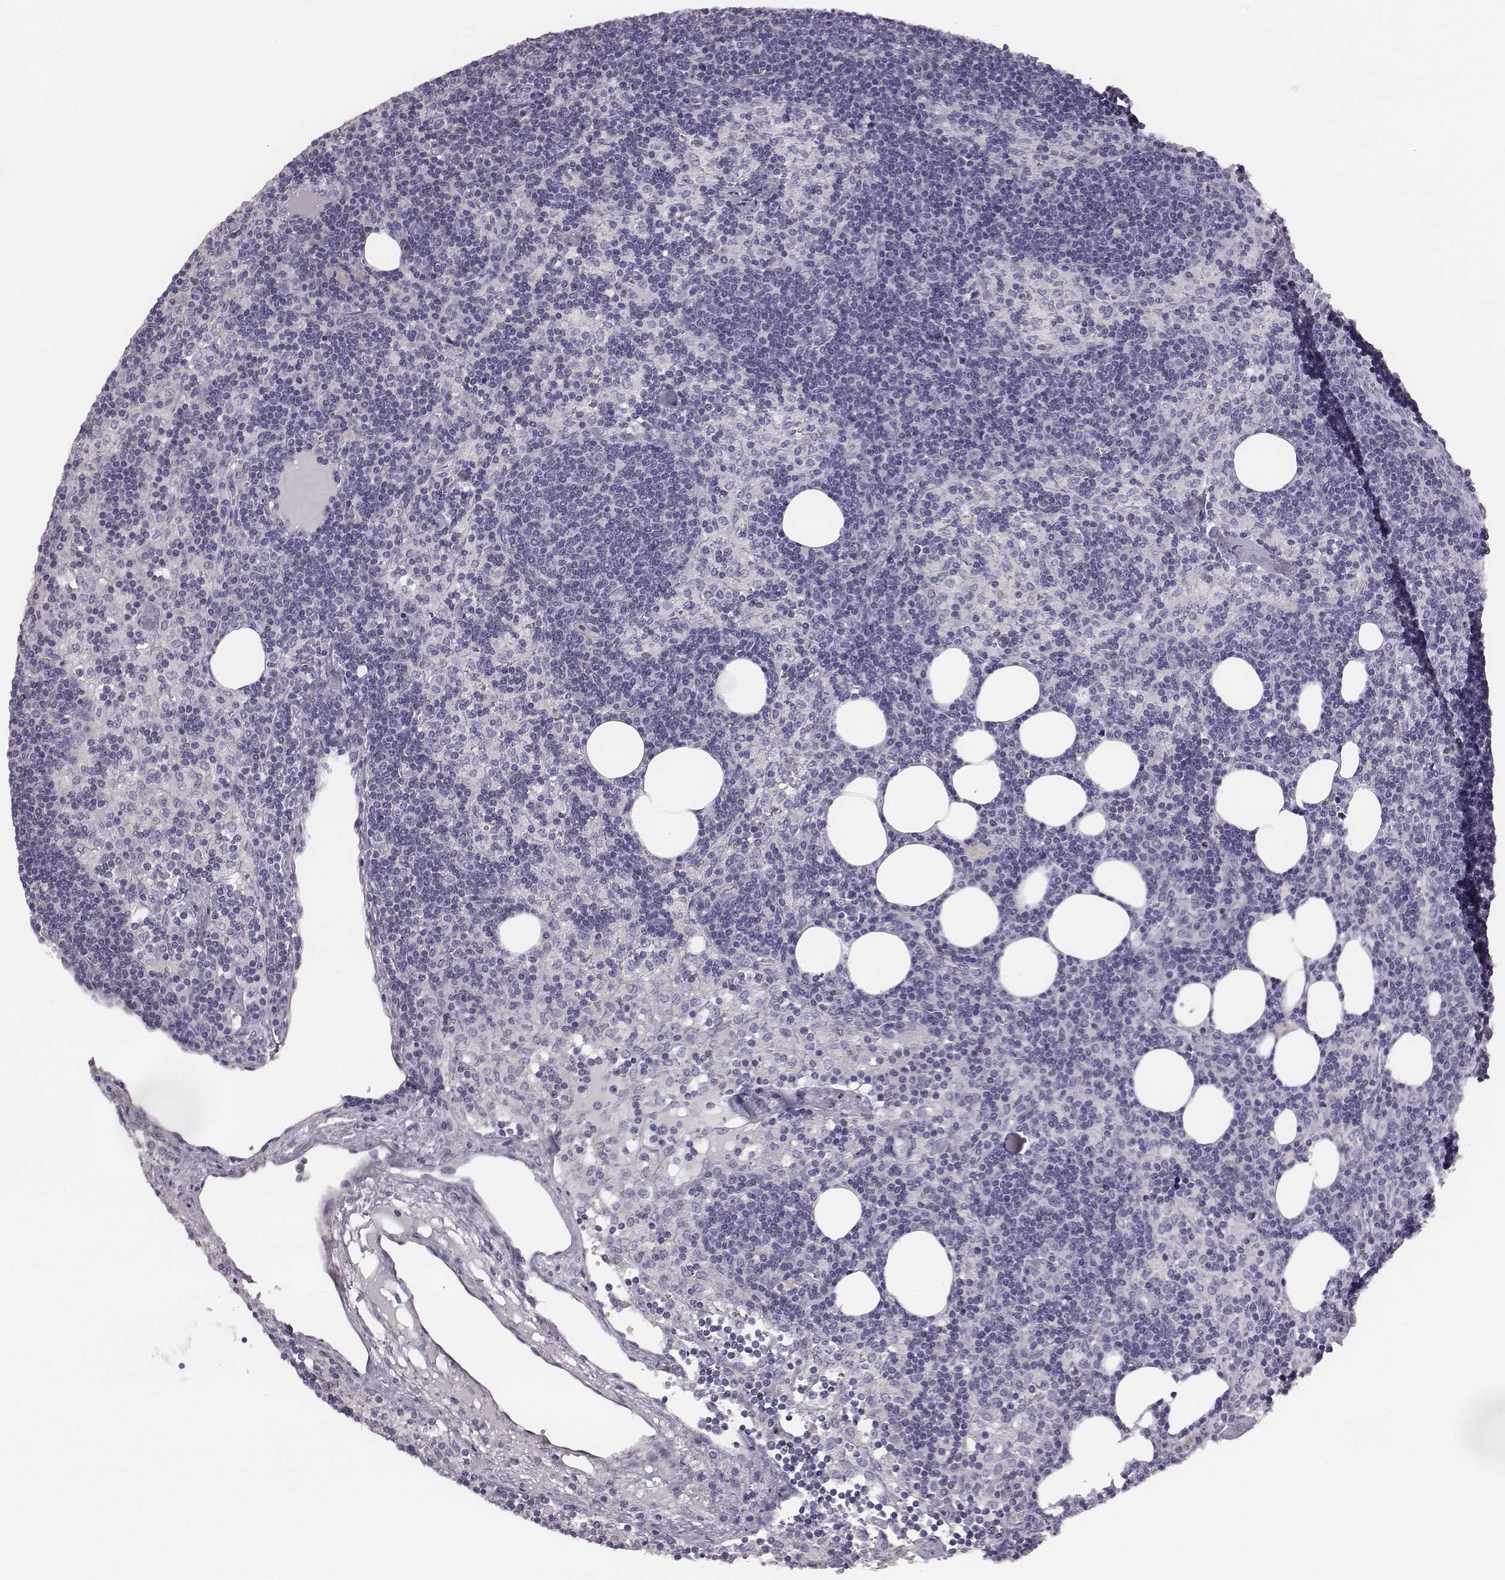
{"staining": {"intensity": "negative", "quantity": "none", "location": "none"}, "tissue": "lymph node", "cell_type": "Germinal center cells", "image_type": "normal", "snomed": [{"axis": "morphology", "description": "Normal tissue, NOS"}, {"axis": "topography", "description": "Lymph node"}], "caption": "Immunohistochemistry micrograph of normal lymph node: lymph node stained with DAB demonstrates no significant protein staining in germinal center cells.", "gene": "ADAM7", "patient": {"sex": "female", "age": 52}}